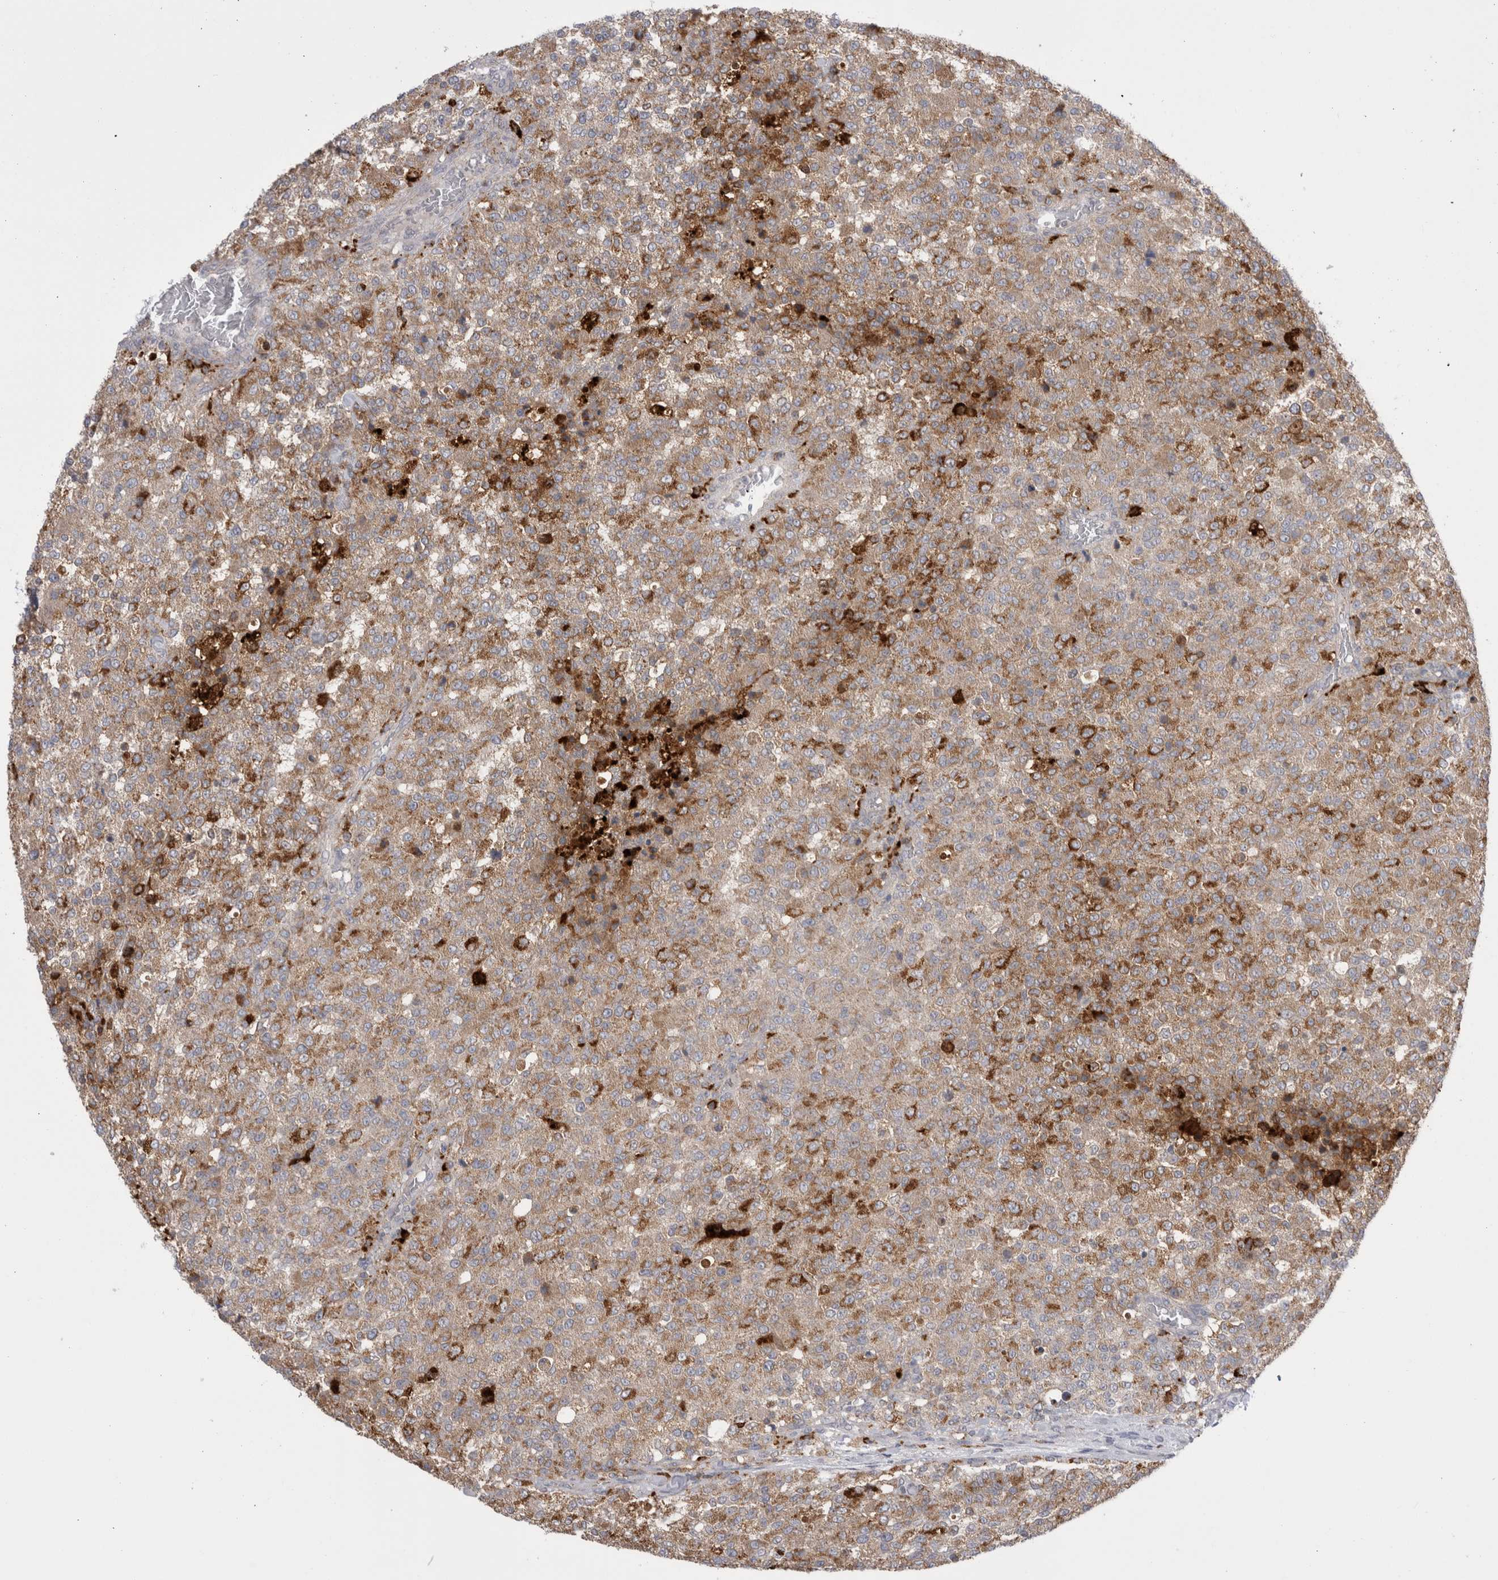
{"staining": {"intensity": "moderate", "quantity": ">75%", "location": "cytoplasmic/membranous"}, "tissue": "testis cancer", "cell_type": "Tumor cells", "image_type": "cancer", "snomed": [{"axis": "morphology", "description": "Seminoma, NOS"}, {"axis": "topography", "description": "Testis"}], "caption": "Tumor cells display medium levels of moderate cytoplasmic/membranous expression in about >75% of cells in testis seminoma. Immunohistochemistry stains the protein of interest in brown and the nuclei are stained blue.", "gene": "EPDR1", "patient": {"sex": "male", "age": 59}}